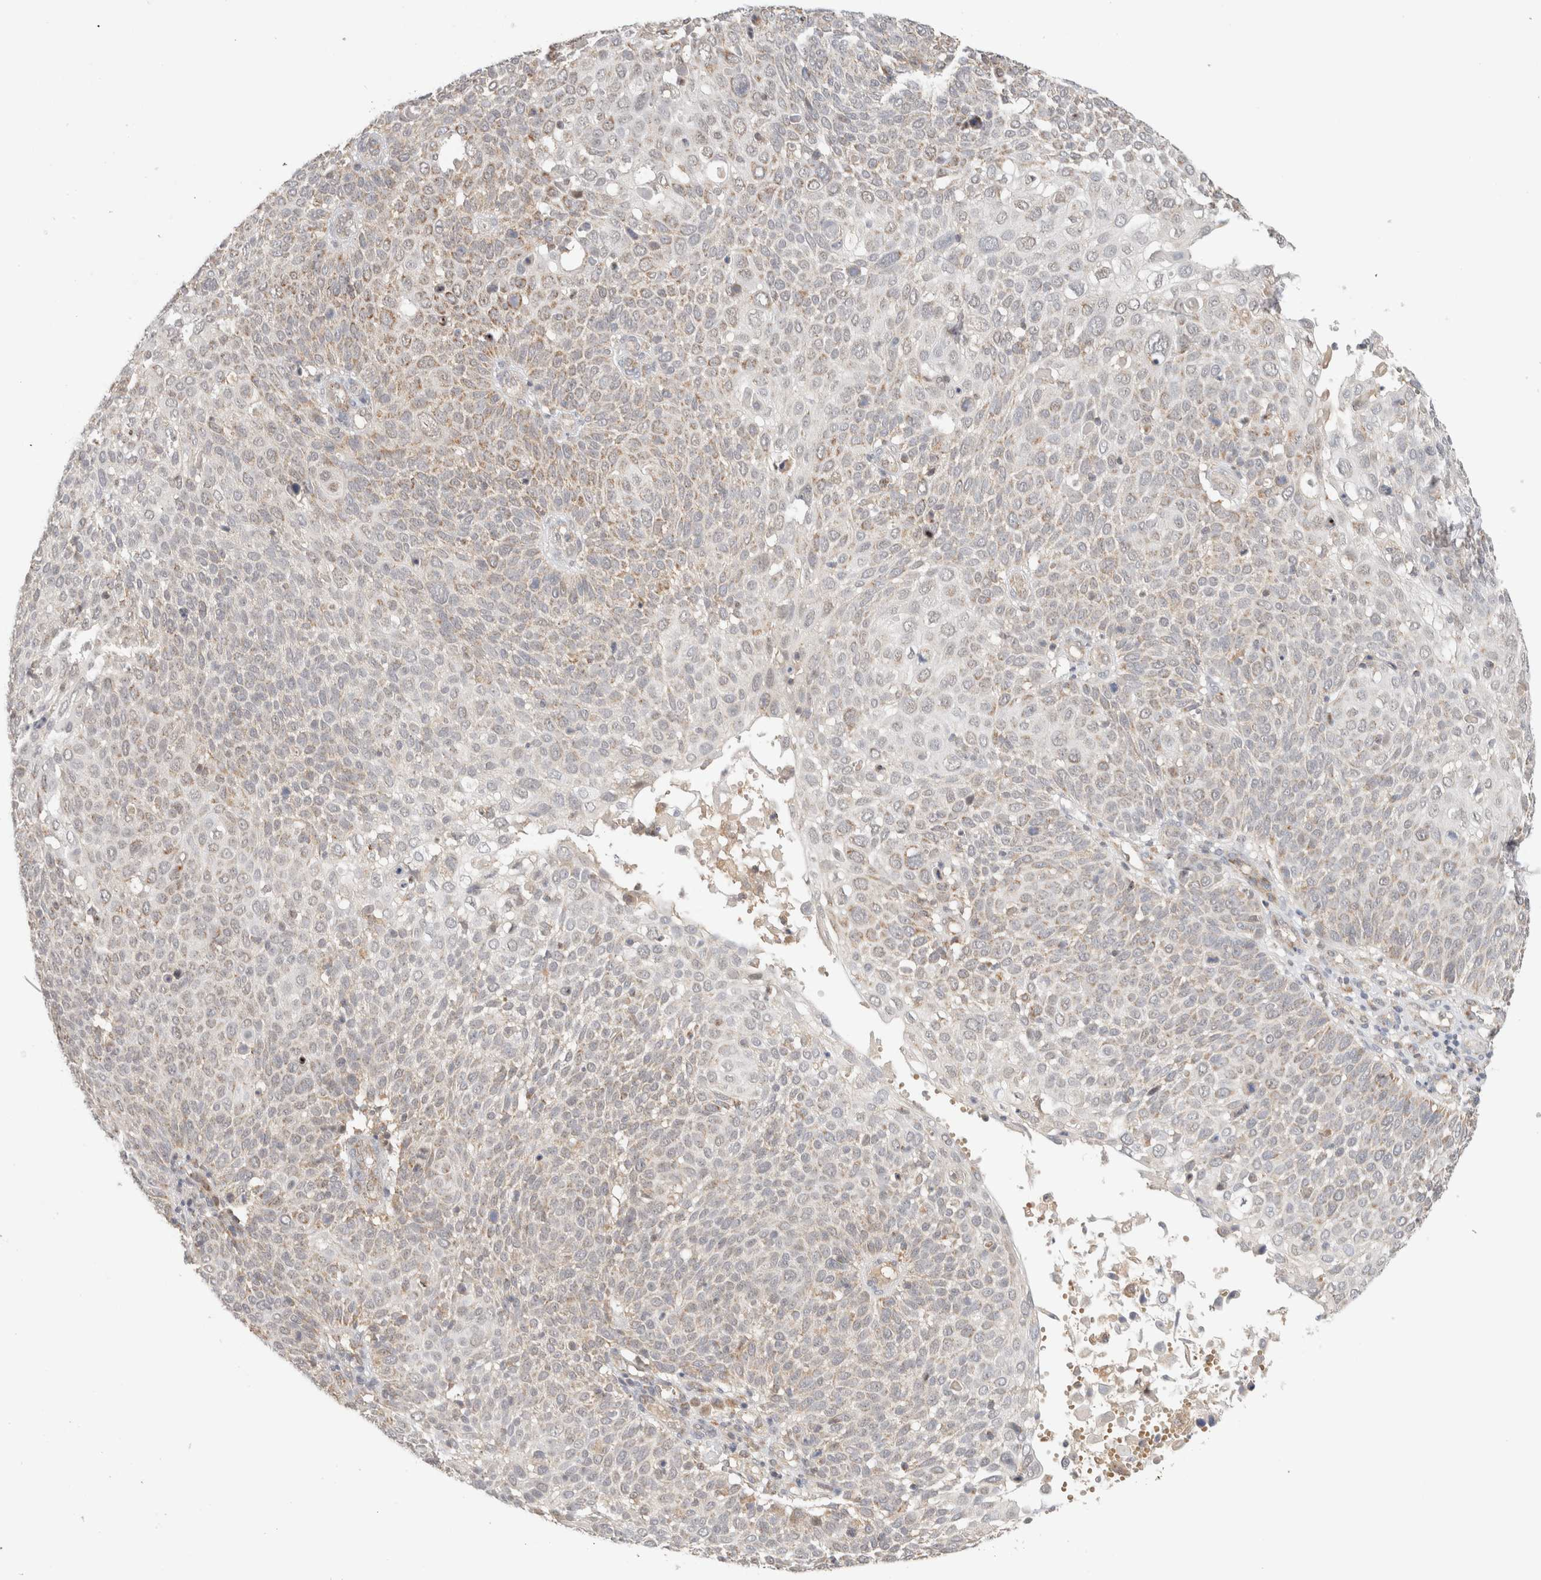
{"staining": {"intensity": "weak", "quantity": "25%-75%", "location": "cytoplasmic/membranous"}, "tissue": "cervical cancer", "cell_type": "Tumor cells", "image_type": "cancer", "snomed": [{"axis": "morphology", "description": "Squamous cell carcinoma, NOS"}, {"axis": "topography", "description": "Cervix"}], "caption": "This histopathology image exhibits cervical cancer (squamous cell carcinoma) stained with IHC to label a protein in brown. The cytoplasmic/membranous of tumor cells show weak positivity for the protein. Nuclei are counter-stained blue.", "gene": "MRM3", "patient": {"sex": "female", "age": 74}}